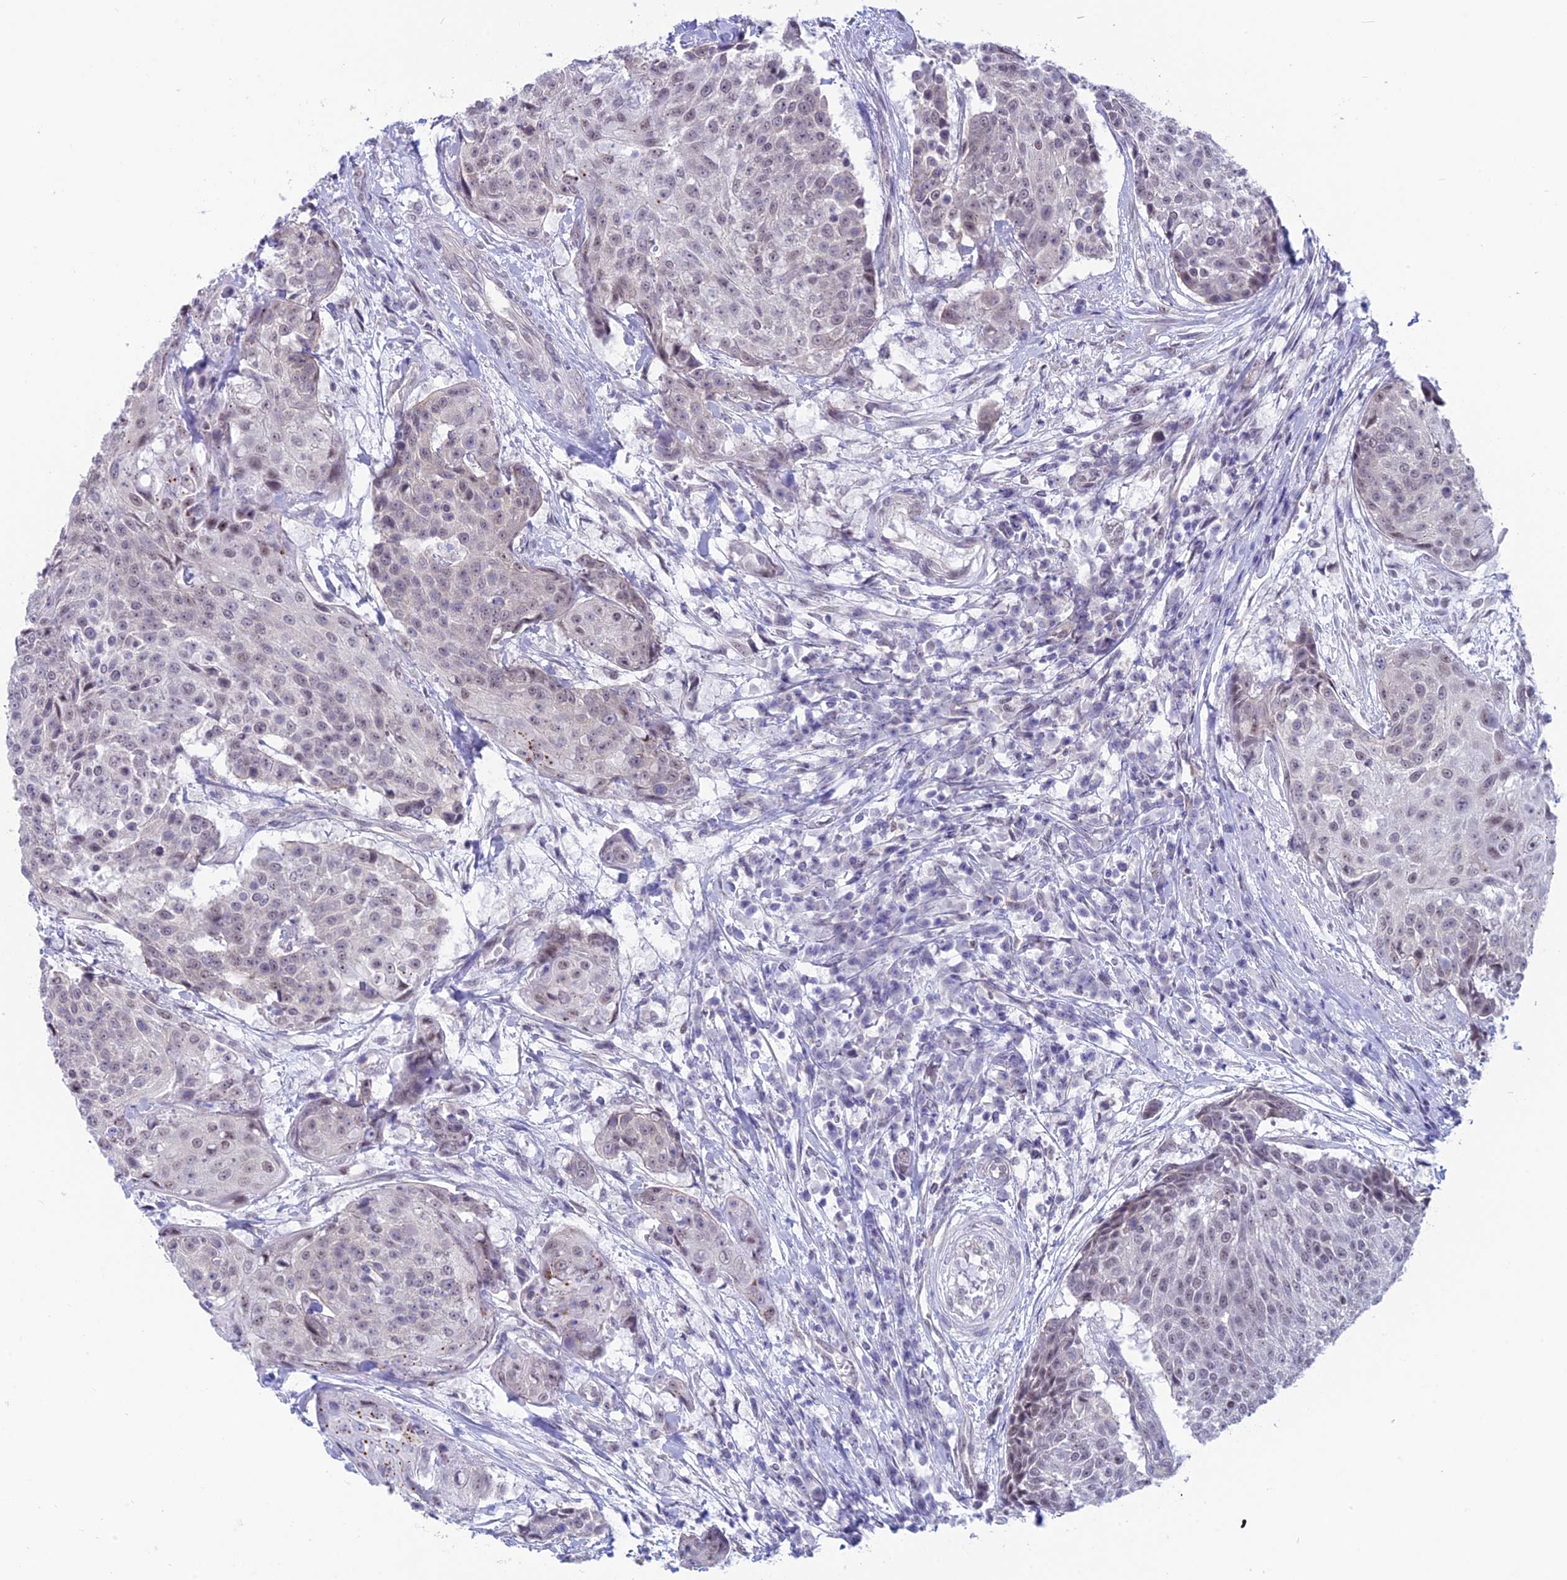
{"staining": {"intensity": "weak", "quantity": "25%-75%", "location": "nuclear"}, "tissue": "urothelial cancer", "cell_type": "Tumor cells", "image_type": "cancer", "snomed": [{"axis": "morphology", "description": "Urothelial carcinoma, High grade"}, {"axis": "topography", "description": "Urinary bladder"}], "caption": "Human high-grade urothelial carcinoma stained with a brown dye shows weak nuclear positive staining in about 25%-75% of tumor cells.", "gene": "SRSF5", "patient": {"sex": "female", "age": 63}}